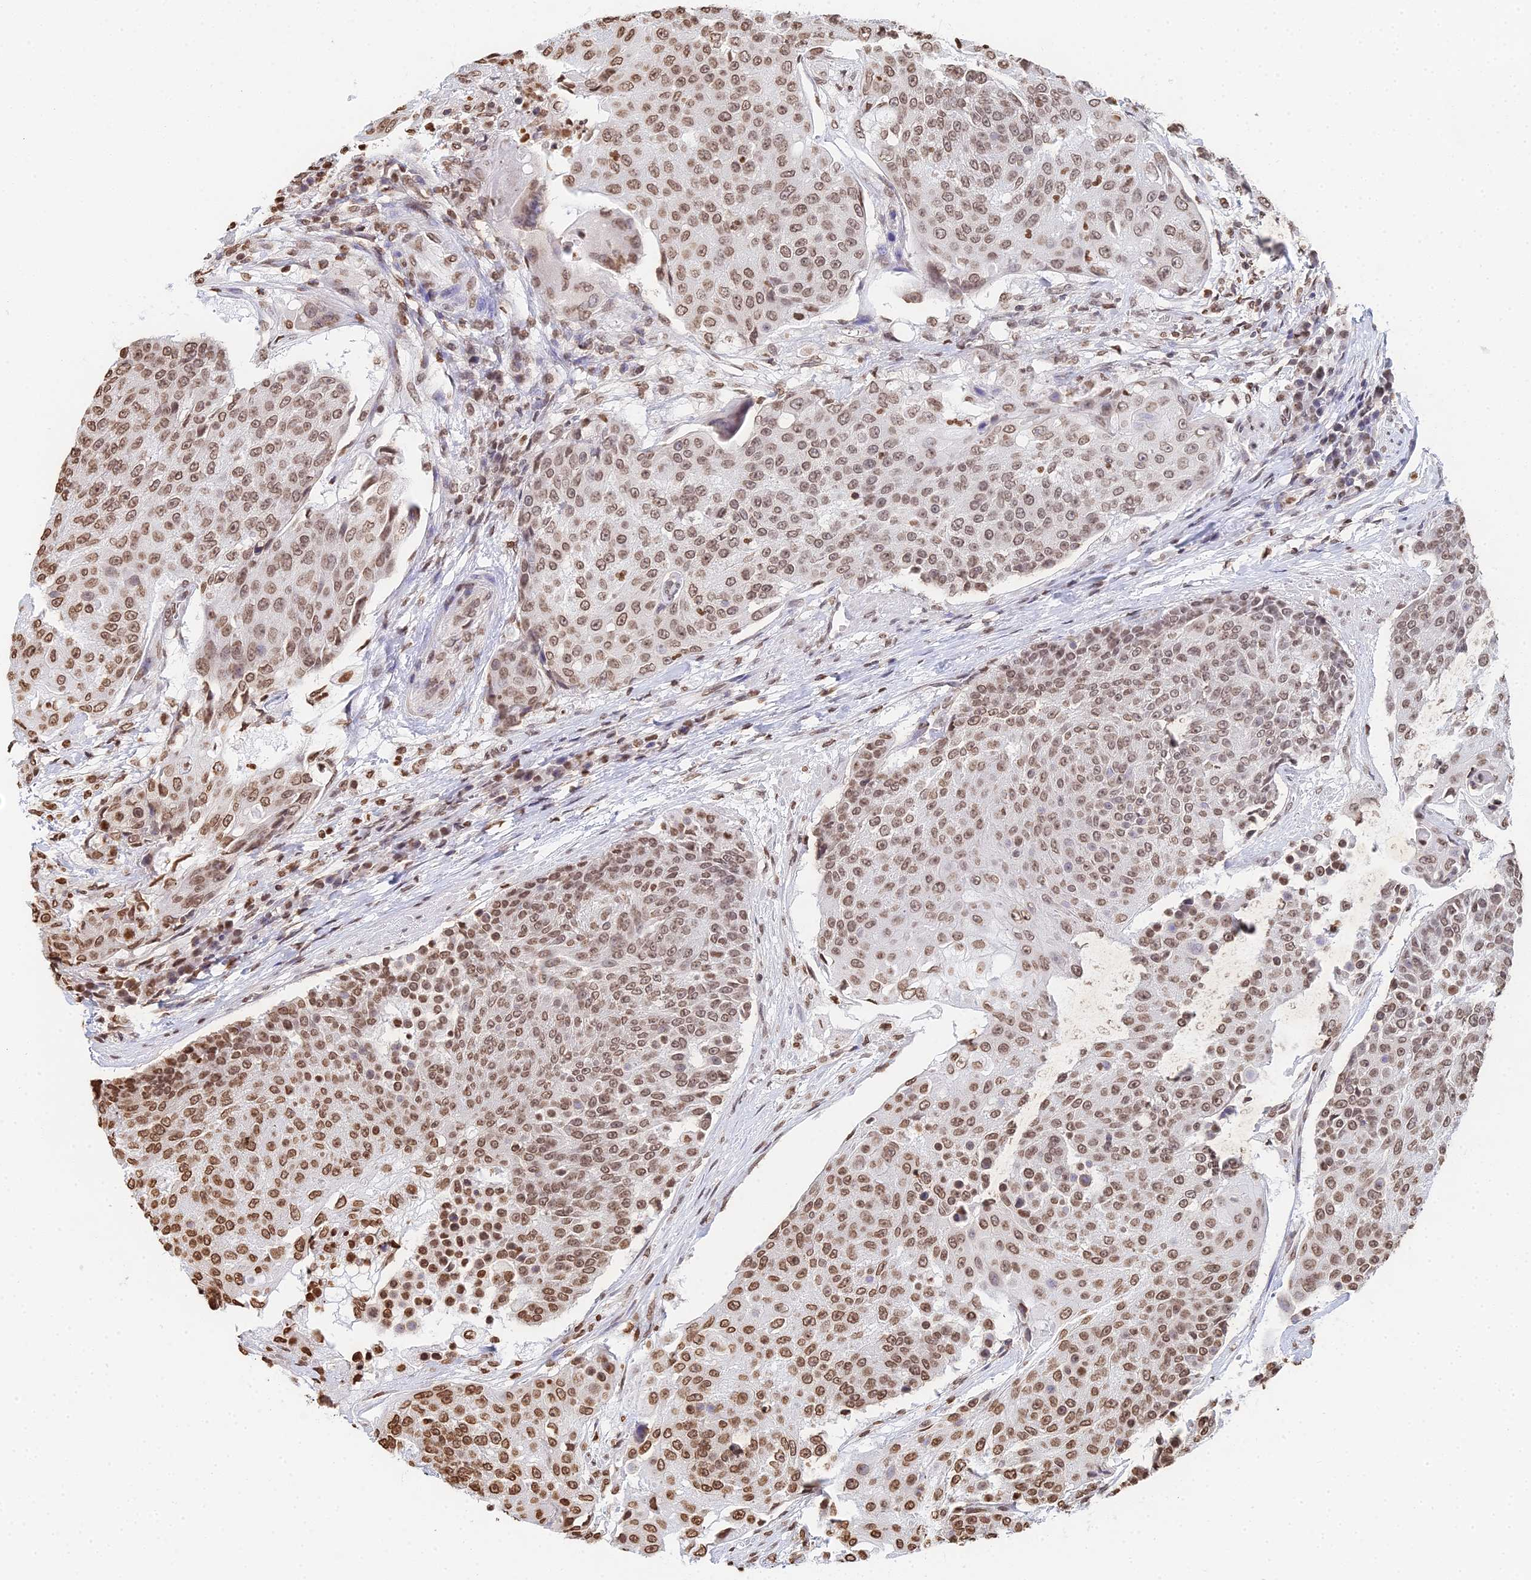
{"staining": {"intensity": "moderate", "quantity": ">75%", "location": "nuclear"}, "tissue": "urothelial cancer", "cell_type": "Tumor cells", "image_type": "cancer", "snomed": [{"axis": "morphology", "description": "Urothelial carcinoma, High grade"}, {"axis": "topography", "description": "Urinary bladder"}], "caption": "Tumor cells demonstrate medium levels of moderate nuclear positivity in approximately >75% of cells in urothelial cancer. (DAB IHC, brown staining for protein, blue staining for nuclei).", "gene": "GBP3", "patient": {"sex": "female", "age": 63}}